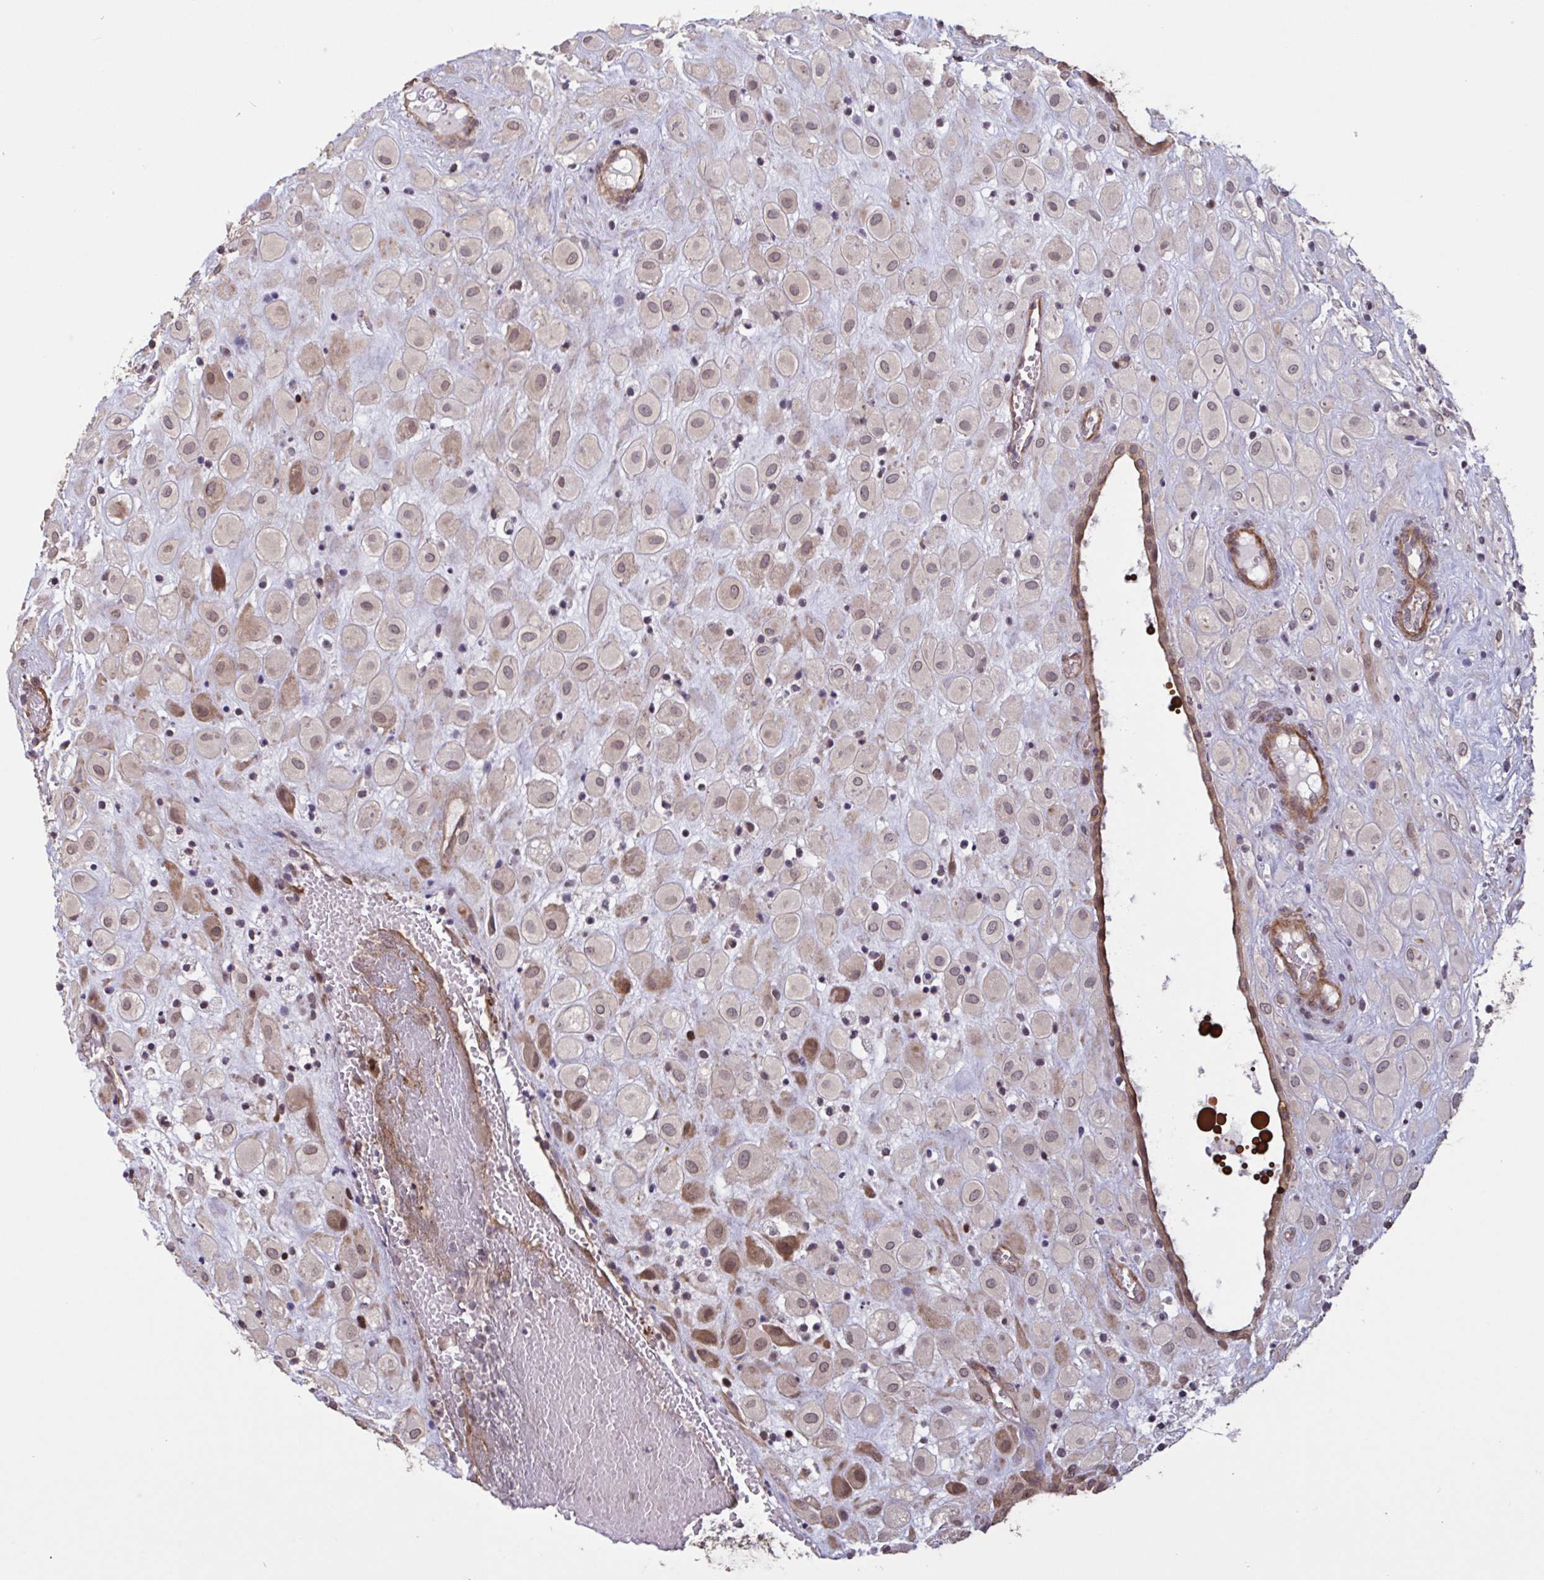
{"staining": {"intensity": "moderate", "quantity": "<25%", "location": "cytoplasmic/membranous,nuclear"}, "tissue": "placenta", "cell_type": "Decidual cells", "image_type": "normal", "snomed": [{"axis": "morphology", "description": "Normal tissue, NOS"}, {"axis": "topography", "description": "Placenta"}], "caption": "Approximately <25% of decidual cells in benign placenta exhibit moderate cytoplasmic/membranous,nuclear protein positivity as visualized by brown immunohistochemical staining.", "gene": "IPO5", "patient": {"sex": "female", "age": 24}}